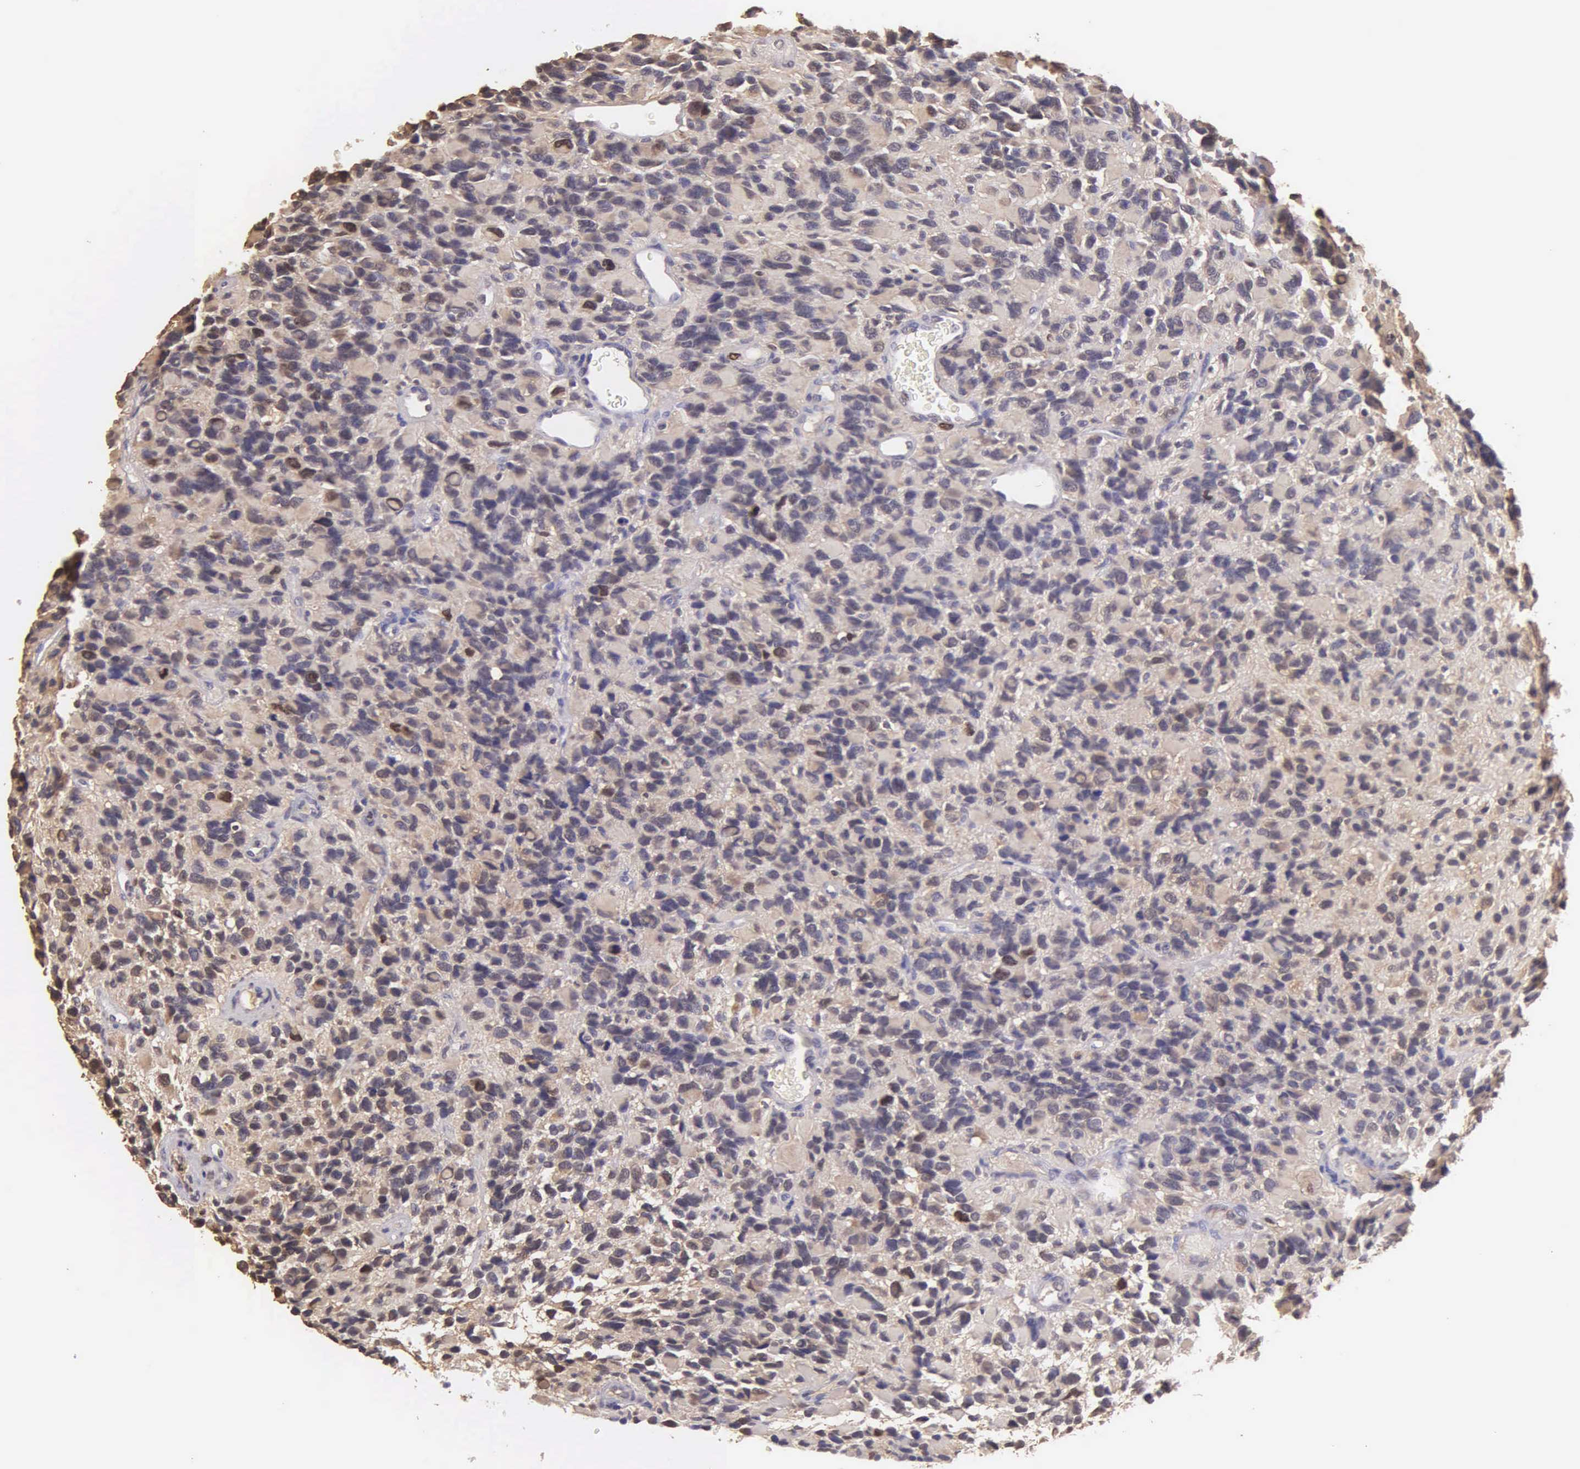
{"staining": {"intensity": "moderate", "quantity": "<25%", "location": "nuclear"}, "tissue": "glioma", "cell_type": "Tumor cells", "image_type": "cancer", "snomed": [{"axis": "morphology", "description": "Glioma, malignant, High grade"}, {"axis": "topography", "description": "Brain"}], "caption": "Immunohistochemical staining of high-grade glioma (malignant) reveals low levels of moderate nuclear positivity in about <25% of tumor cells. Using DAB (3,3'-diaminobenzidine) (brown) and hematoxylin (blue) stains, captured at high magnification using brightfield microscopy.", "gene": "MKI67", "patient": {"sex": "male", "age": 77}}